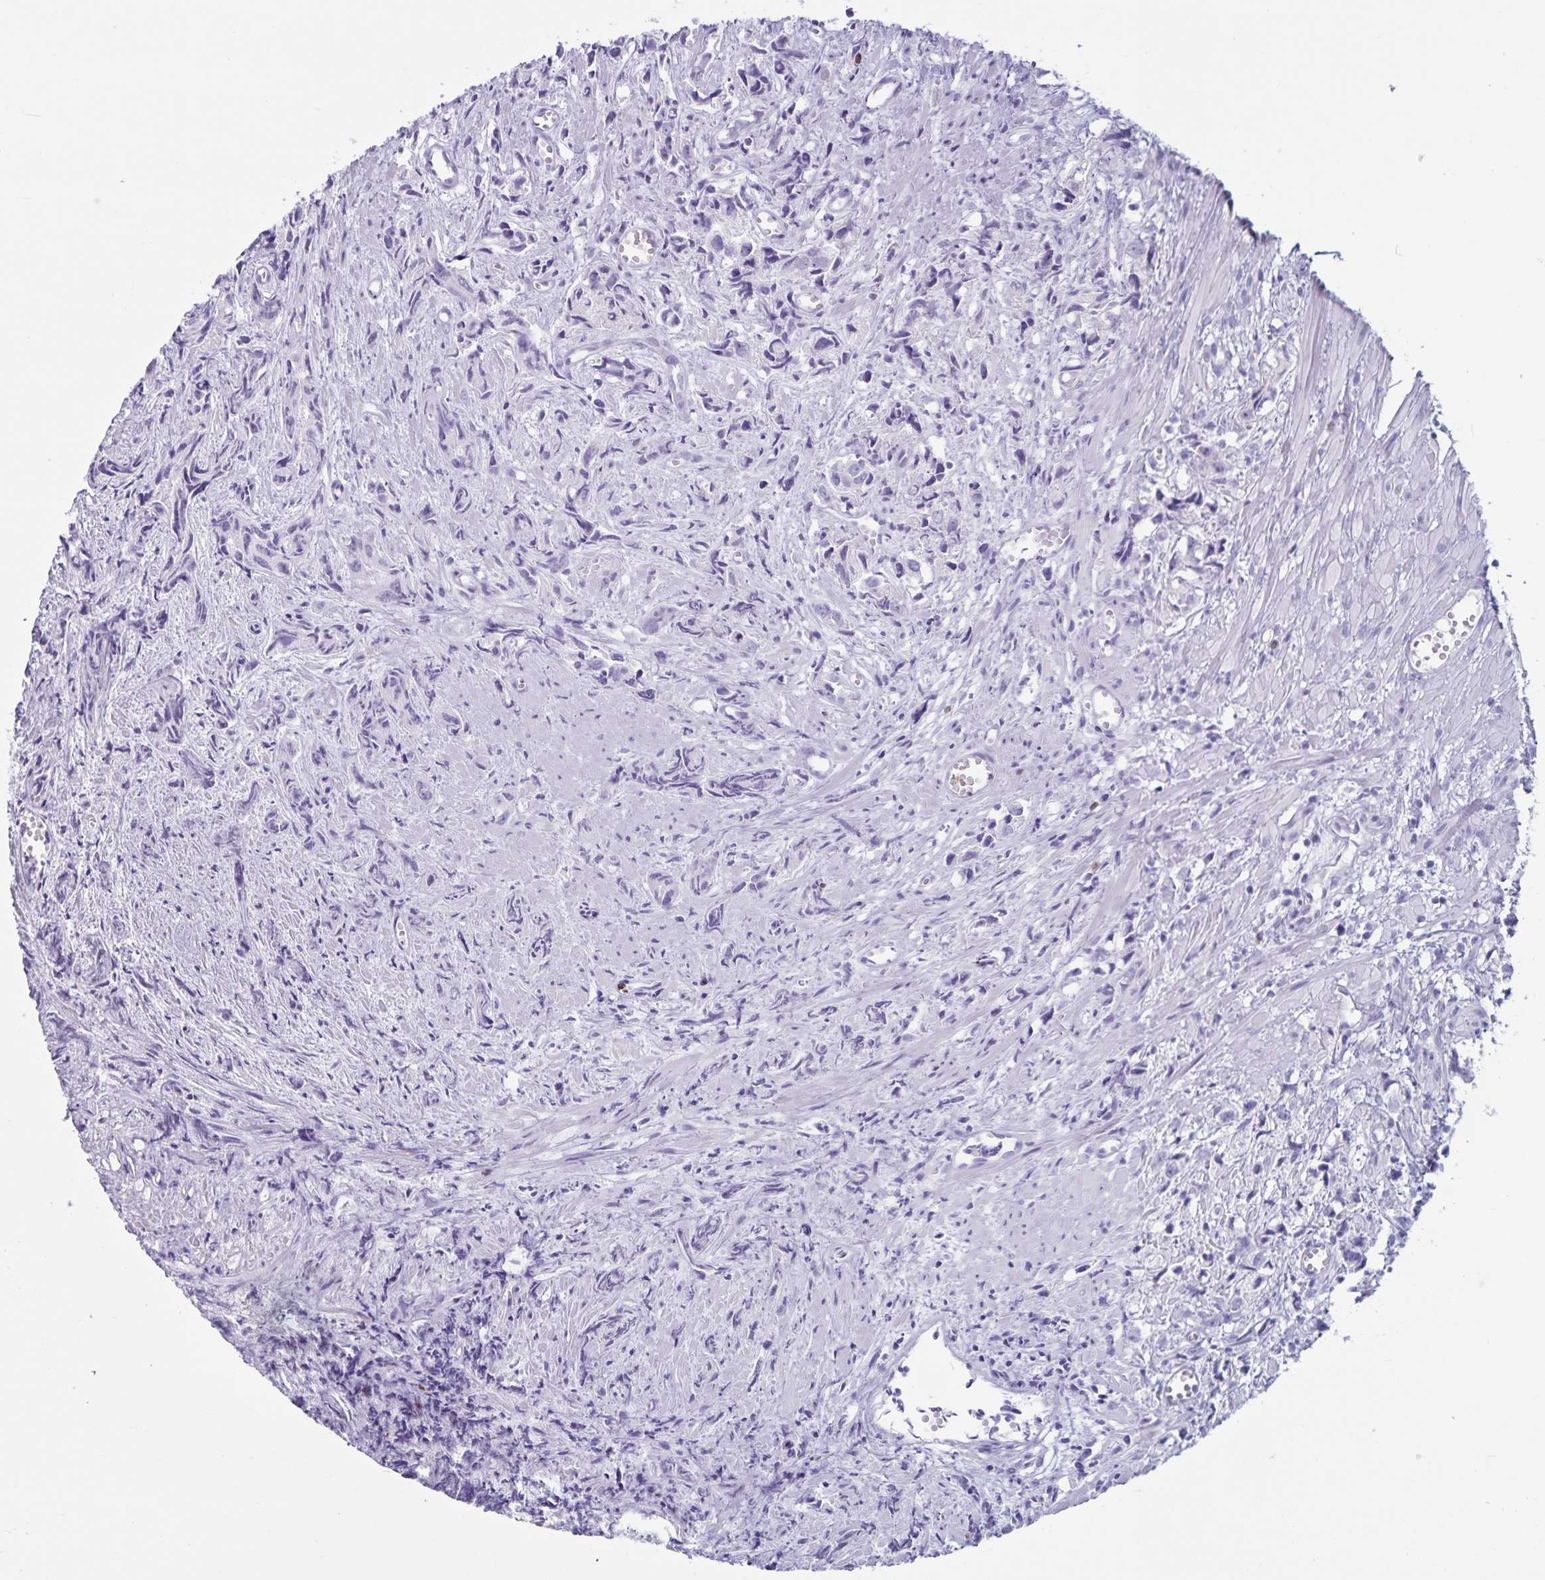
{"staining": {"intensity": "negative", "quantity": "none", "location": "none"}, "tissue": "prostate cancer", "cell_type": "Tumor cells", "image_type": "cancer", "snomed": [{"axis": "morphology", "description": "Adenocarcinoma, High grade"}, {"axis": "topography", "description": "Prostate"}], "caption": "Tumor cells are negative for brown protein staining in prostate high-grade adenocarcinoma.", "gene": "GNLY", "patient": {"sex": "male", "age": 58}}